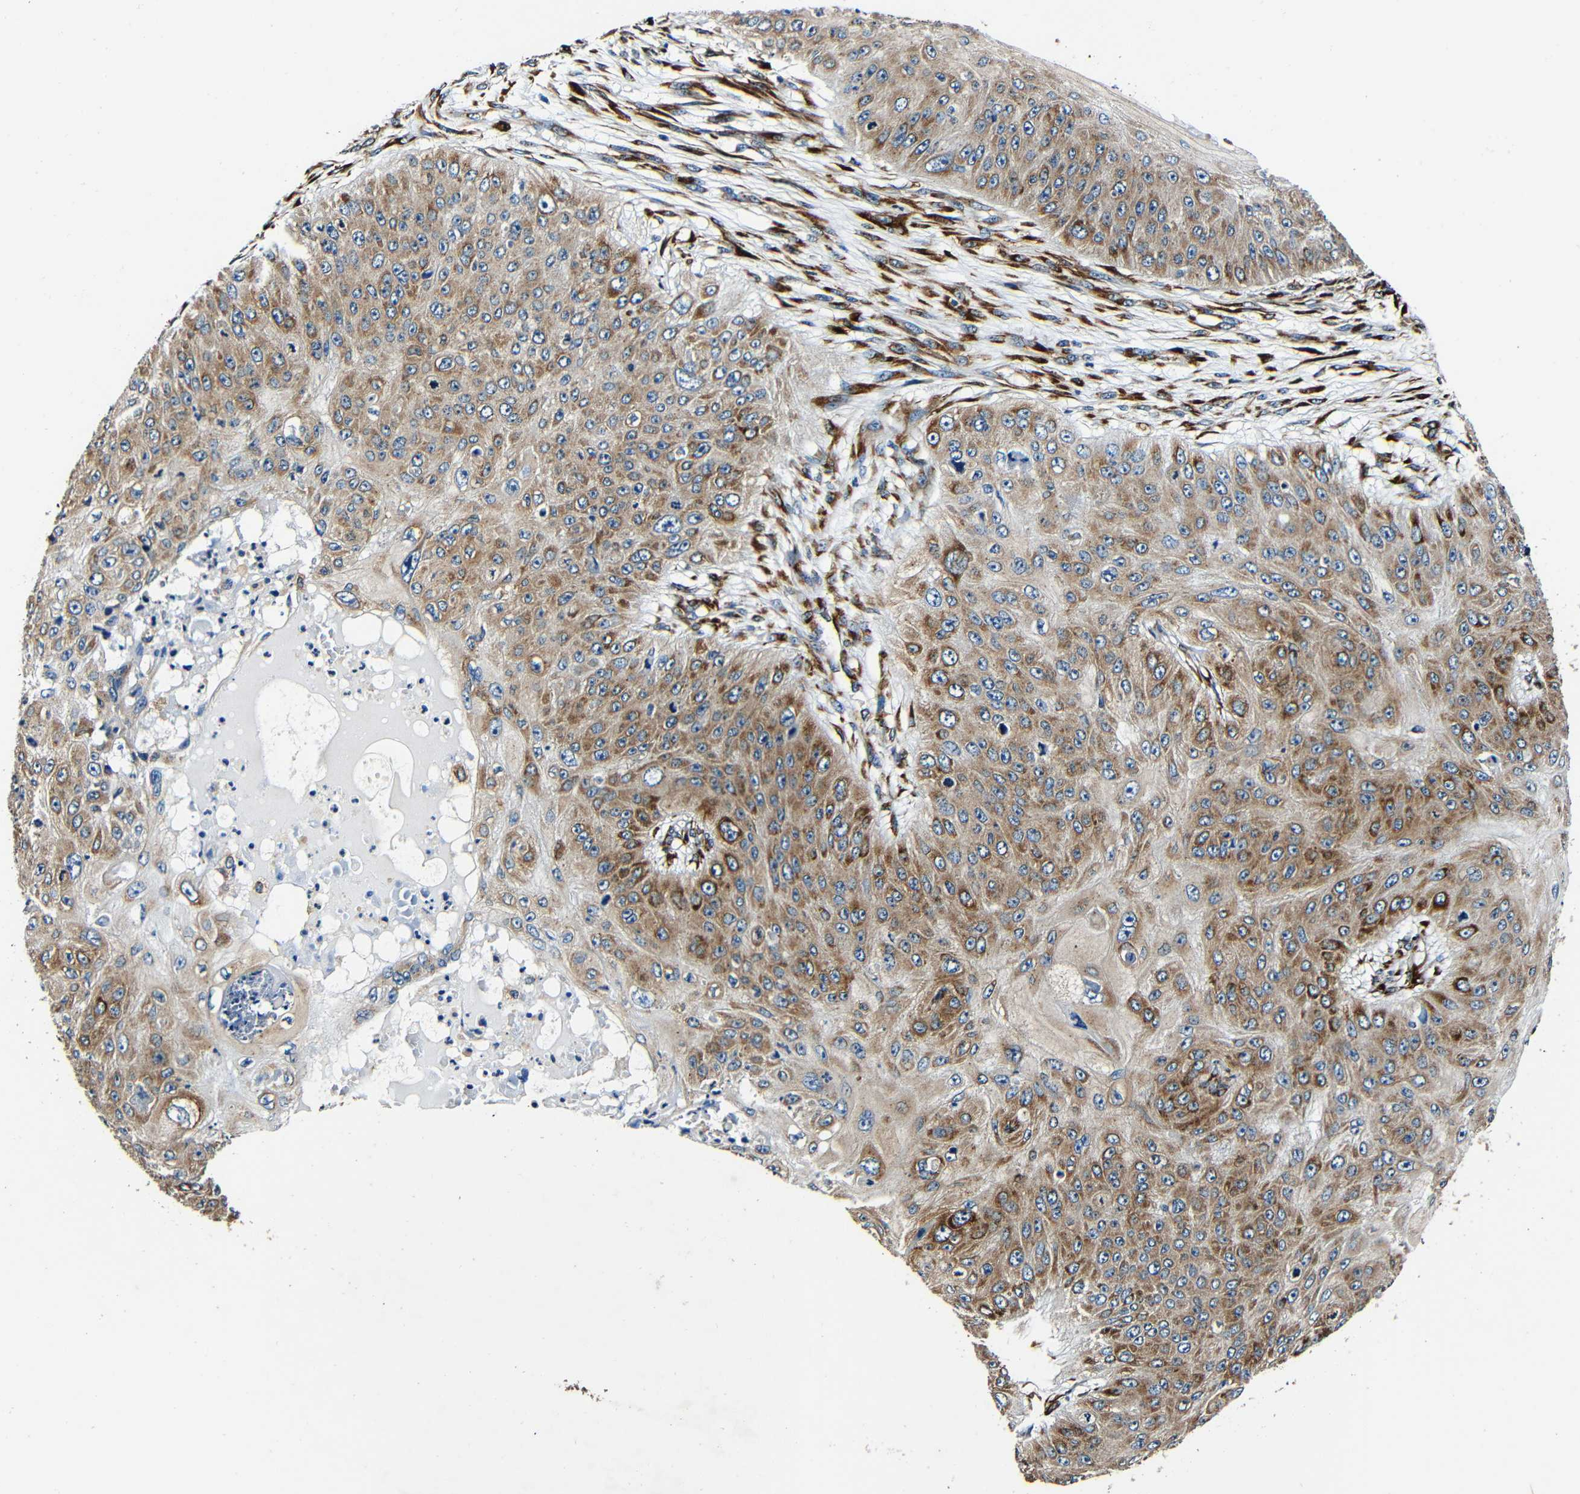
{"staining": {"intensity": "moderate", "quantity": ">75%", "location": "cytoplasmic/membranous"}, "tissue": "skin cancer", "cell_type": "Tumor cells", "image_type": "cancer", "snomed": [{"axis": "morphology", "description": "Squamous cell carcinoma, NOS"}, {"axis": "topography", "description": "Skin"}], "caption": "Approximately >75% of tumor cells in human skin squamous cell carcinoma show moderate cytoplasmic/membranous protein staining as visualized by brown immunohistochemical staining.", "gene": "RRBP1", "patient": {"sex": "female", "age": 80}}